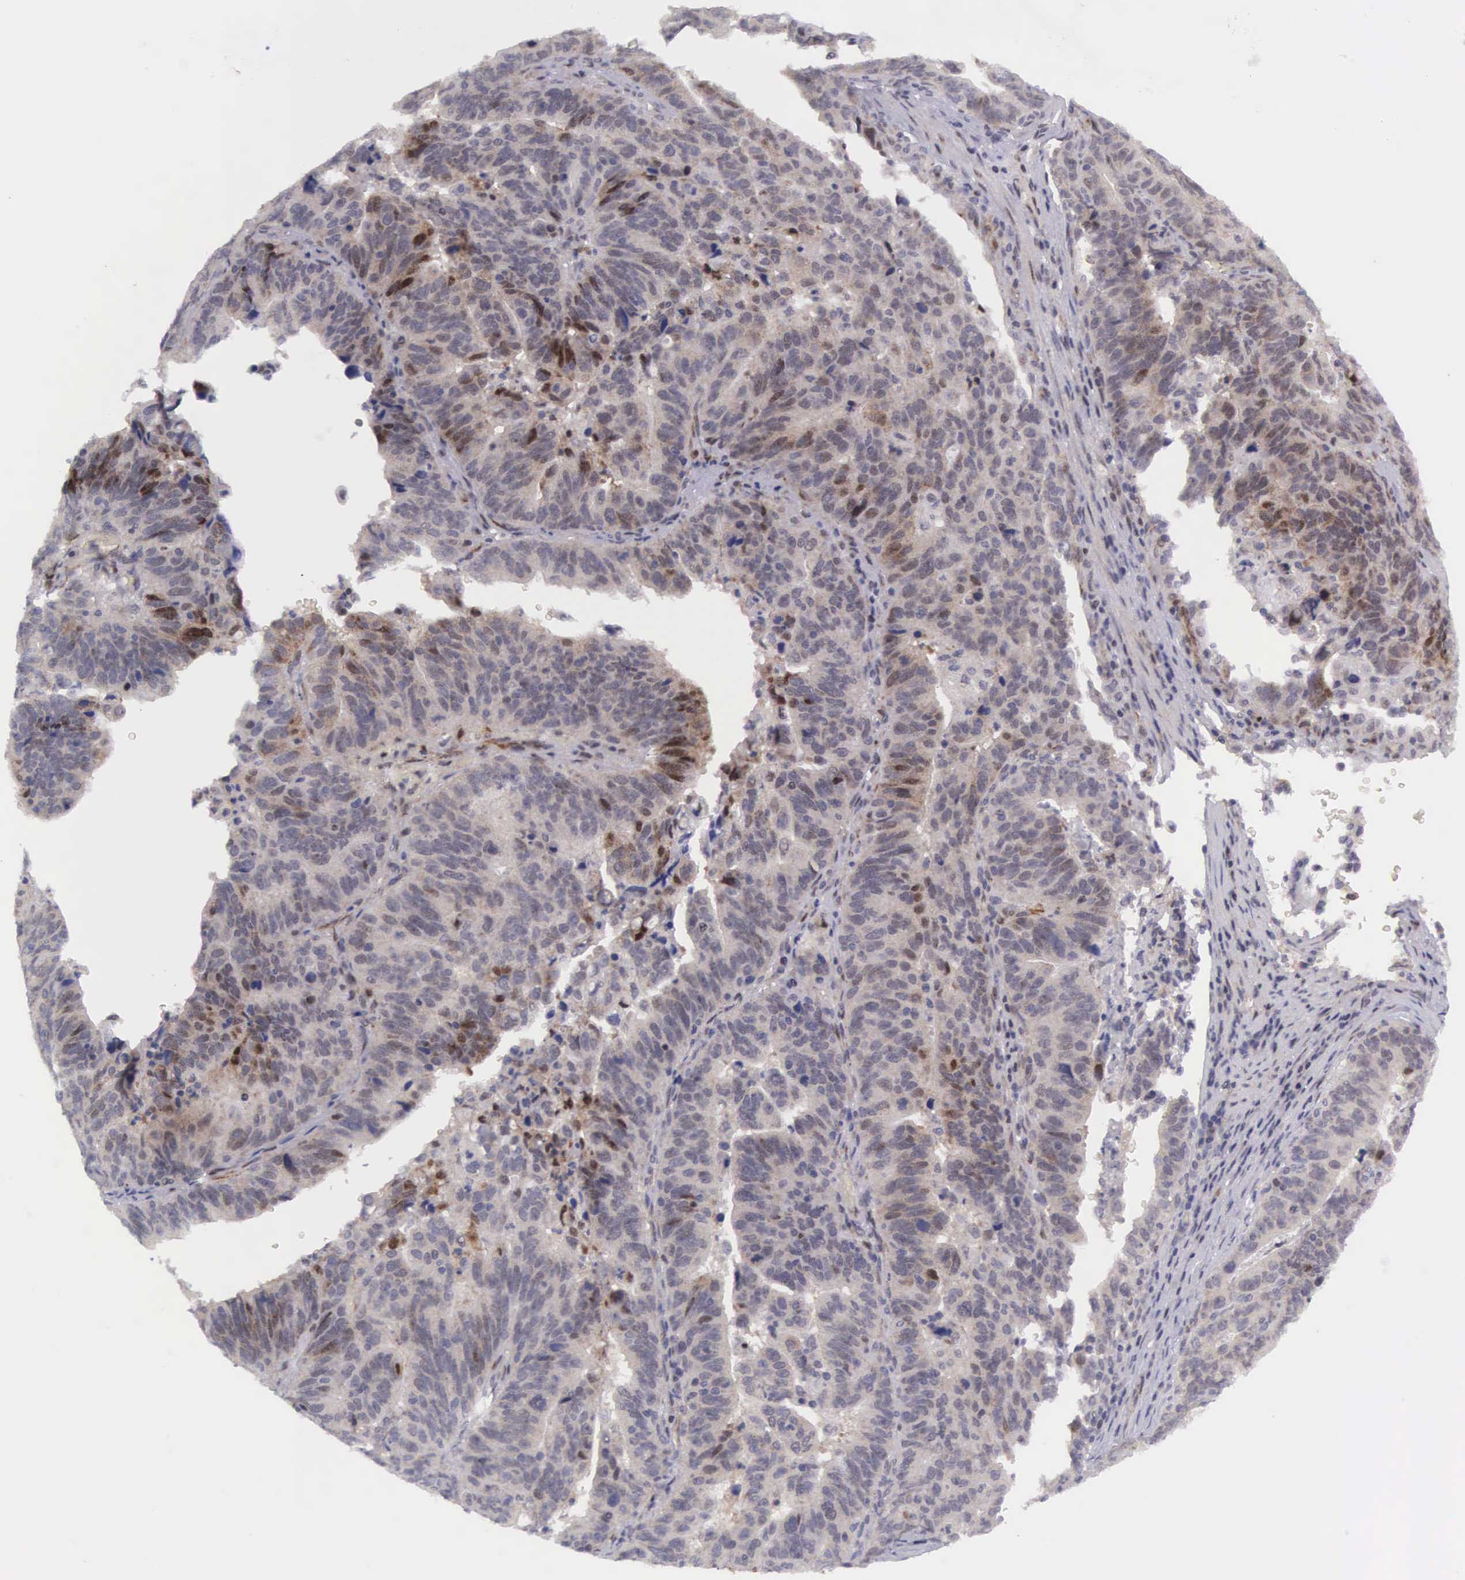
{"staining": {"intensity": "weak", "quantity": "25%-75%", "location": "cytoplasmic/membranous,nuclear"}, "tissue": "stomach cancer", "cell_type": "Tumor cells", "image_type": "cancer", "snomed": [{"axis": "morphology", "description": "Adenocarcinoma, NOS"}, {"axis": "topography", "description": "Stomach, upper"}], "caption": "Immunohistochemical staining of human adenocarcinoma (stomach) reveals low levels of weak cytoplasmic/membranous and nuclear expression in about 25%-75% of tumor cells. The staining is performed using DAB brown chromogen to label protein expression. The nuclei are counter-stained blue using hematoxylin.", "gene": "EMID1", "patient": {"sex": "female", "age": 50}}